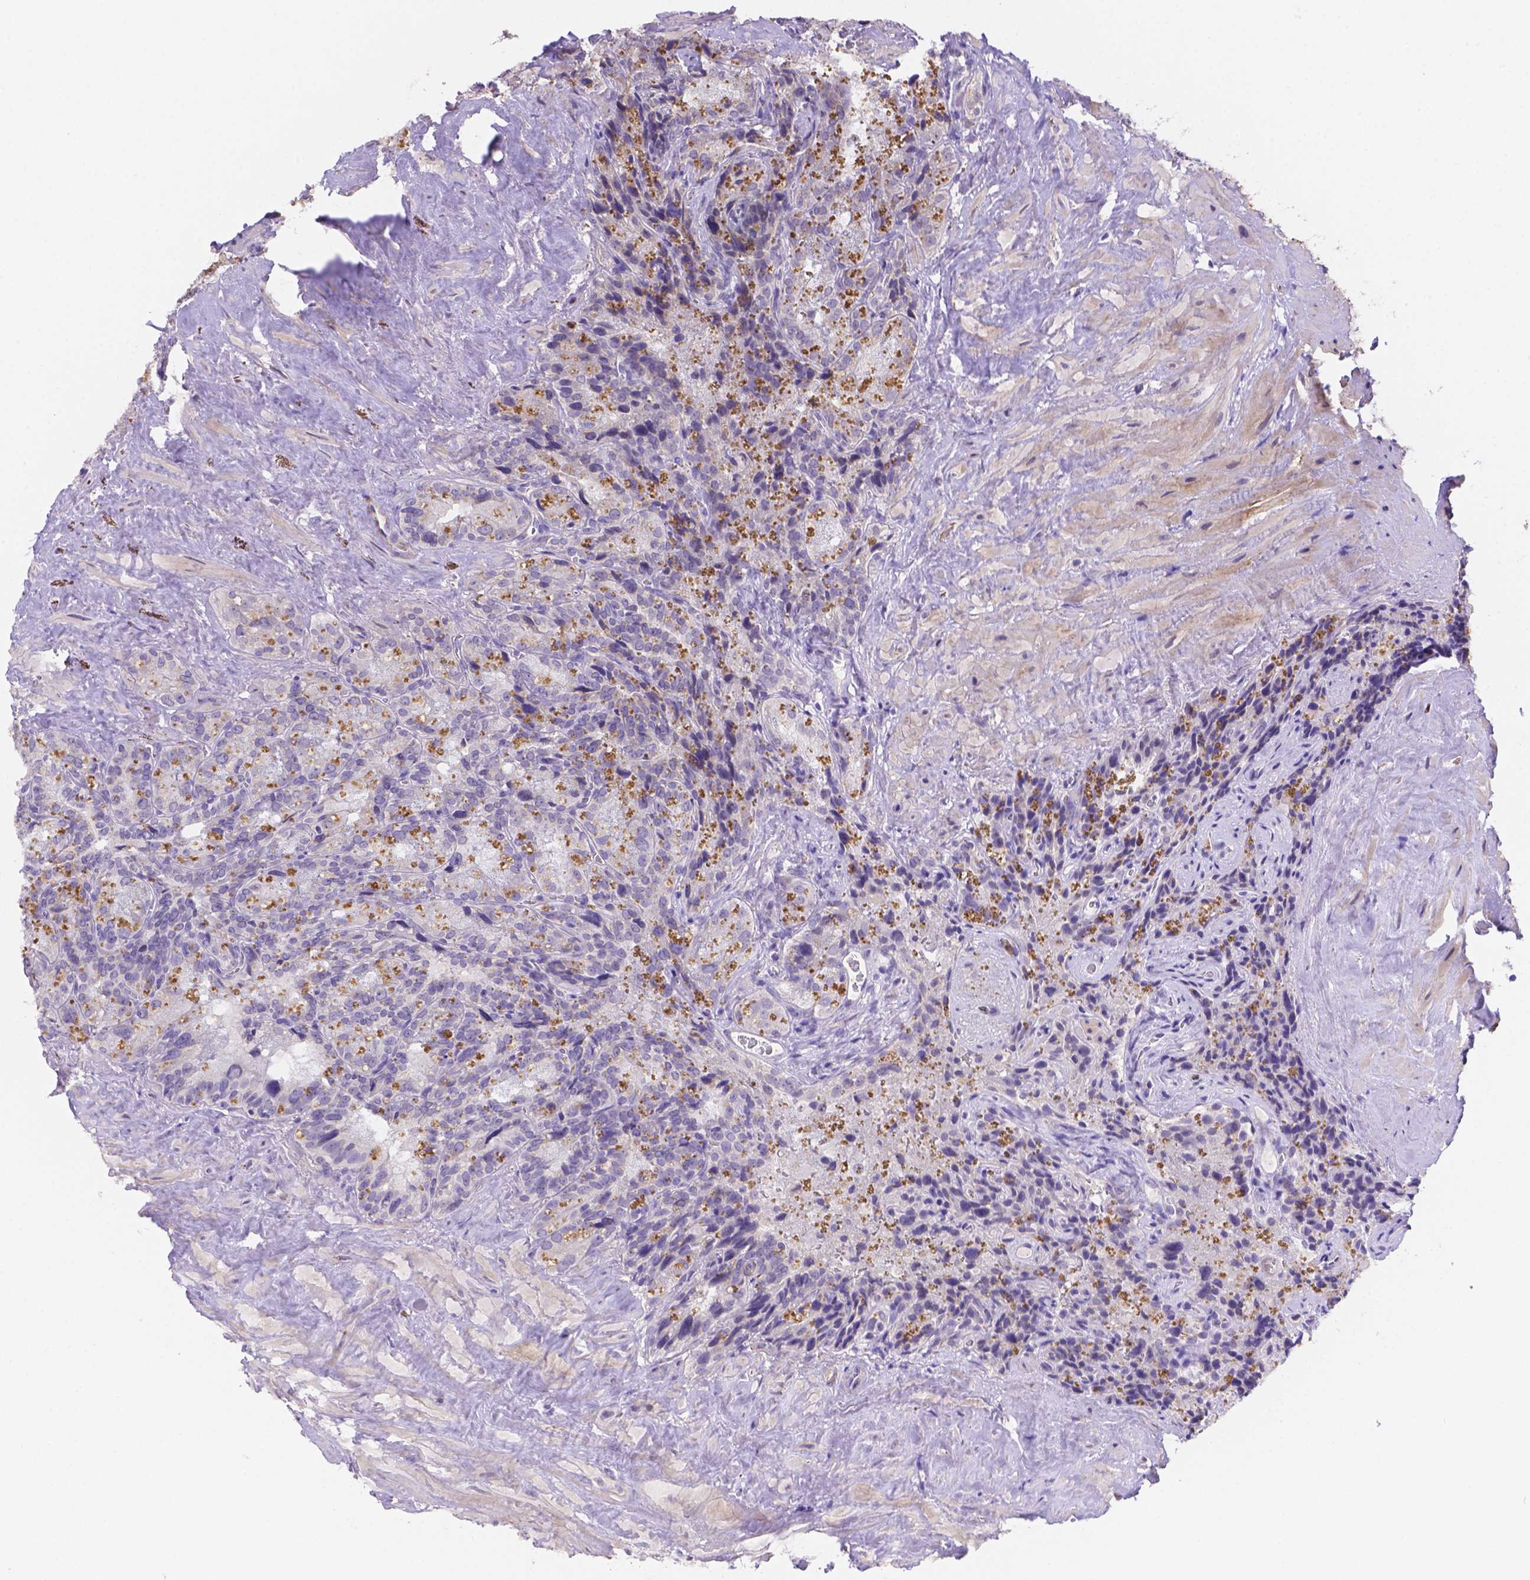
{"staining": {"intensity": "negative", "quantity": "none", "location": "none"}, "tissue": "seminal vesicle", "cell_type": "Glandular cells", "image_type": "normal", "snomed": [{"axis": "morphology", "description": "Normal tissue, NOS"}, {"axis": "topography", "description": "Prostate"}, {"axis": "topography", "description": "Seminal veicle"}], "caption": "Seminal vesicle was stained to show a protein in brown. There is no significant expression in glandular cells. The staining was performed using DAB to visualize the protein expression in brown, while the nuclei were stained in blue with hematoxylin (Magnification: 20x).", "gene": "NXPE2", "patient": {"sex": "male", "age": 71}}